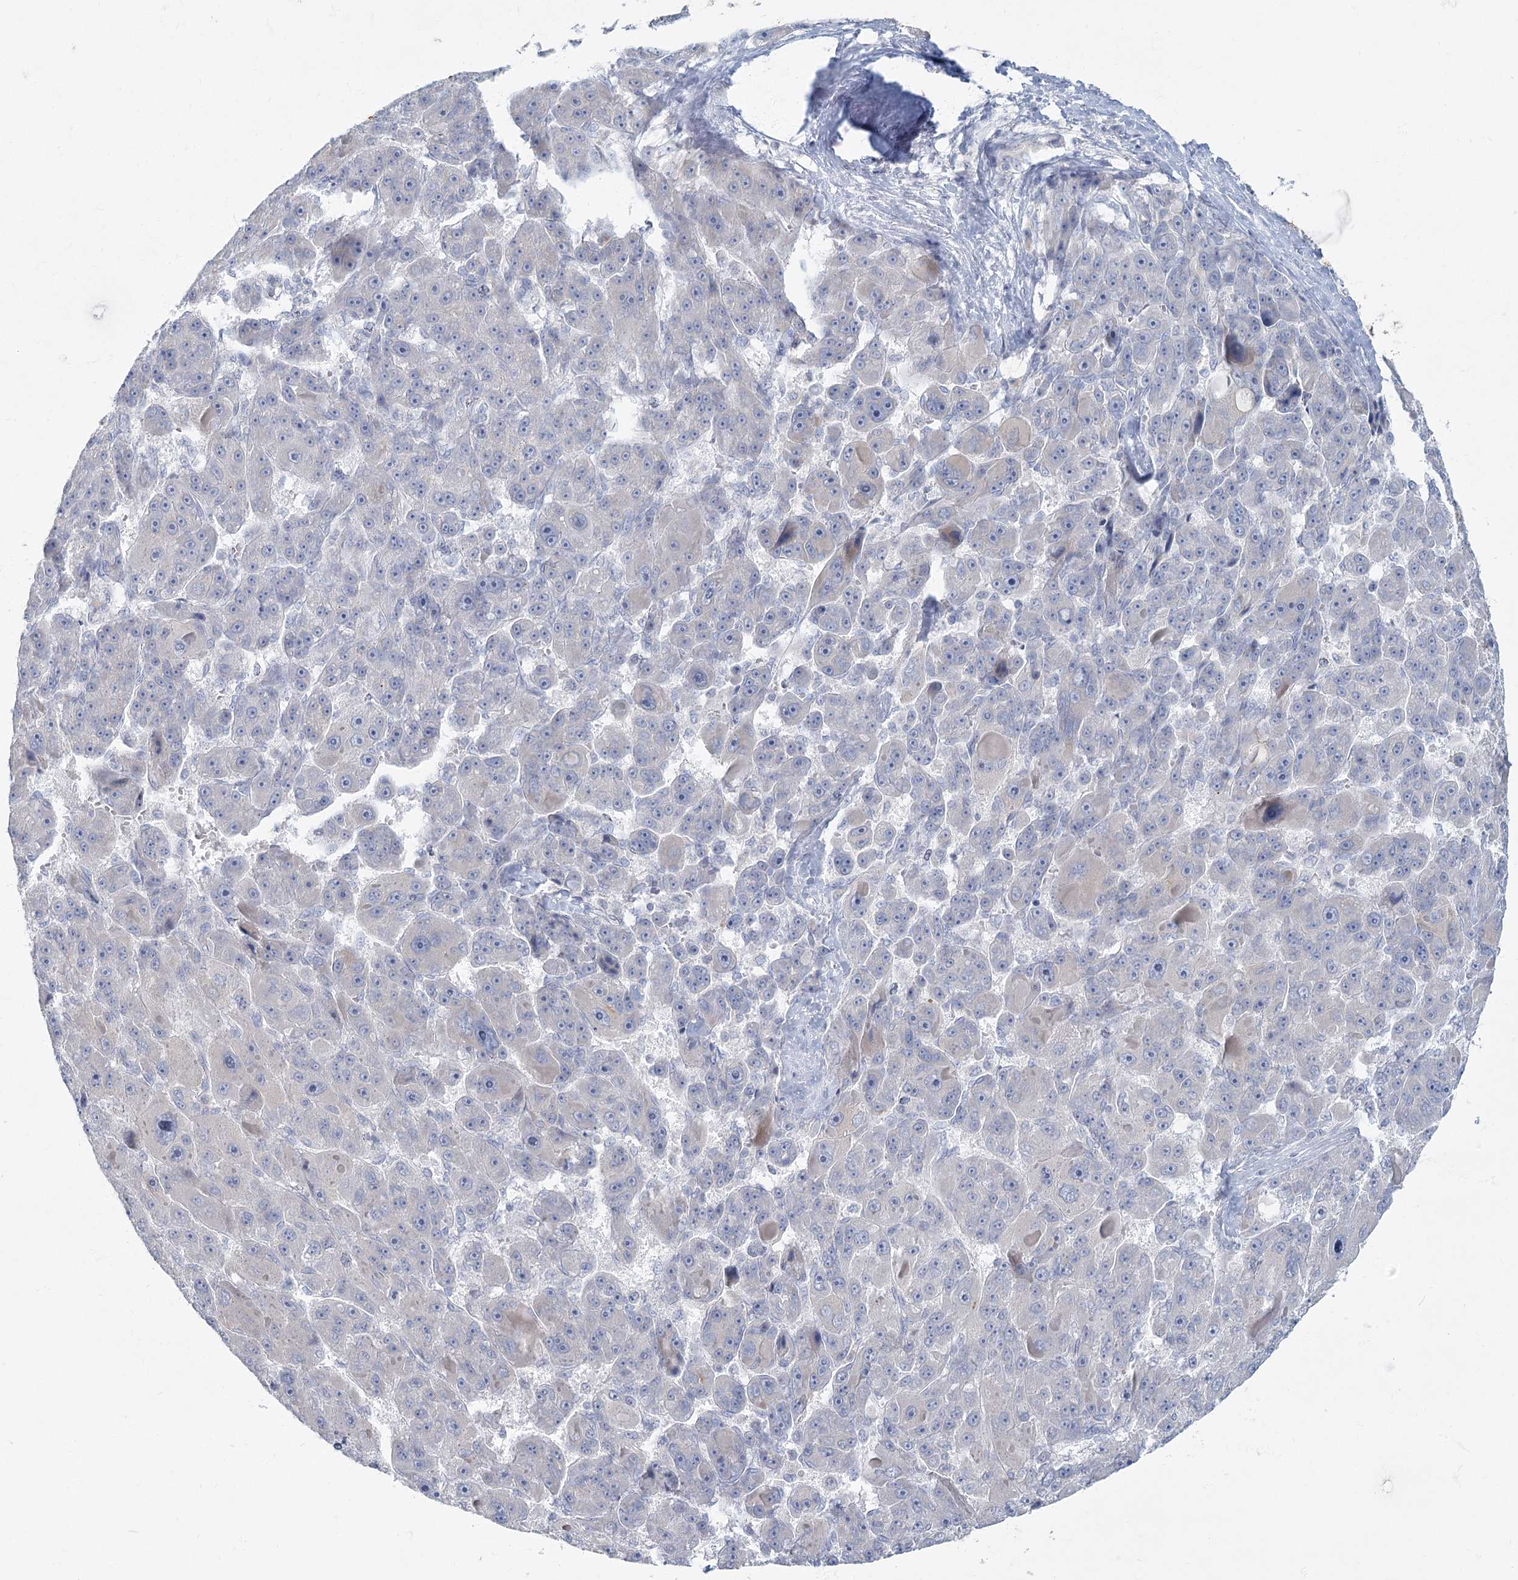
{"staining": {"intensity": "negative", "quantity": "none", "location": "none"}, "tissue": "liver cancer", "cell_type": "Tumor cells", "image_type": "cancer", "snomed": [{"axis": "morphology", "description": "Carcinoma, Hepatocellular, NOS"}, {"axis": "topography", "description": "Liver"}], "caption": "Tumor cells are negative for protein expression in human liver cancer.", "gene": "FAM110C", "patient": {"sex": "male", "age": 76}}